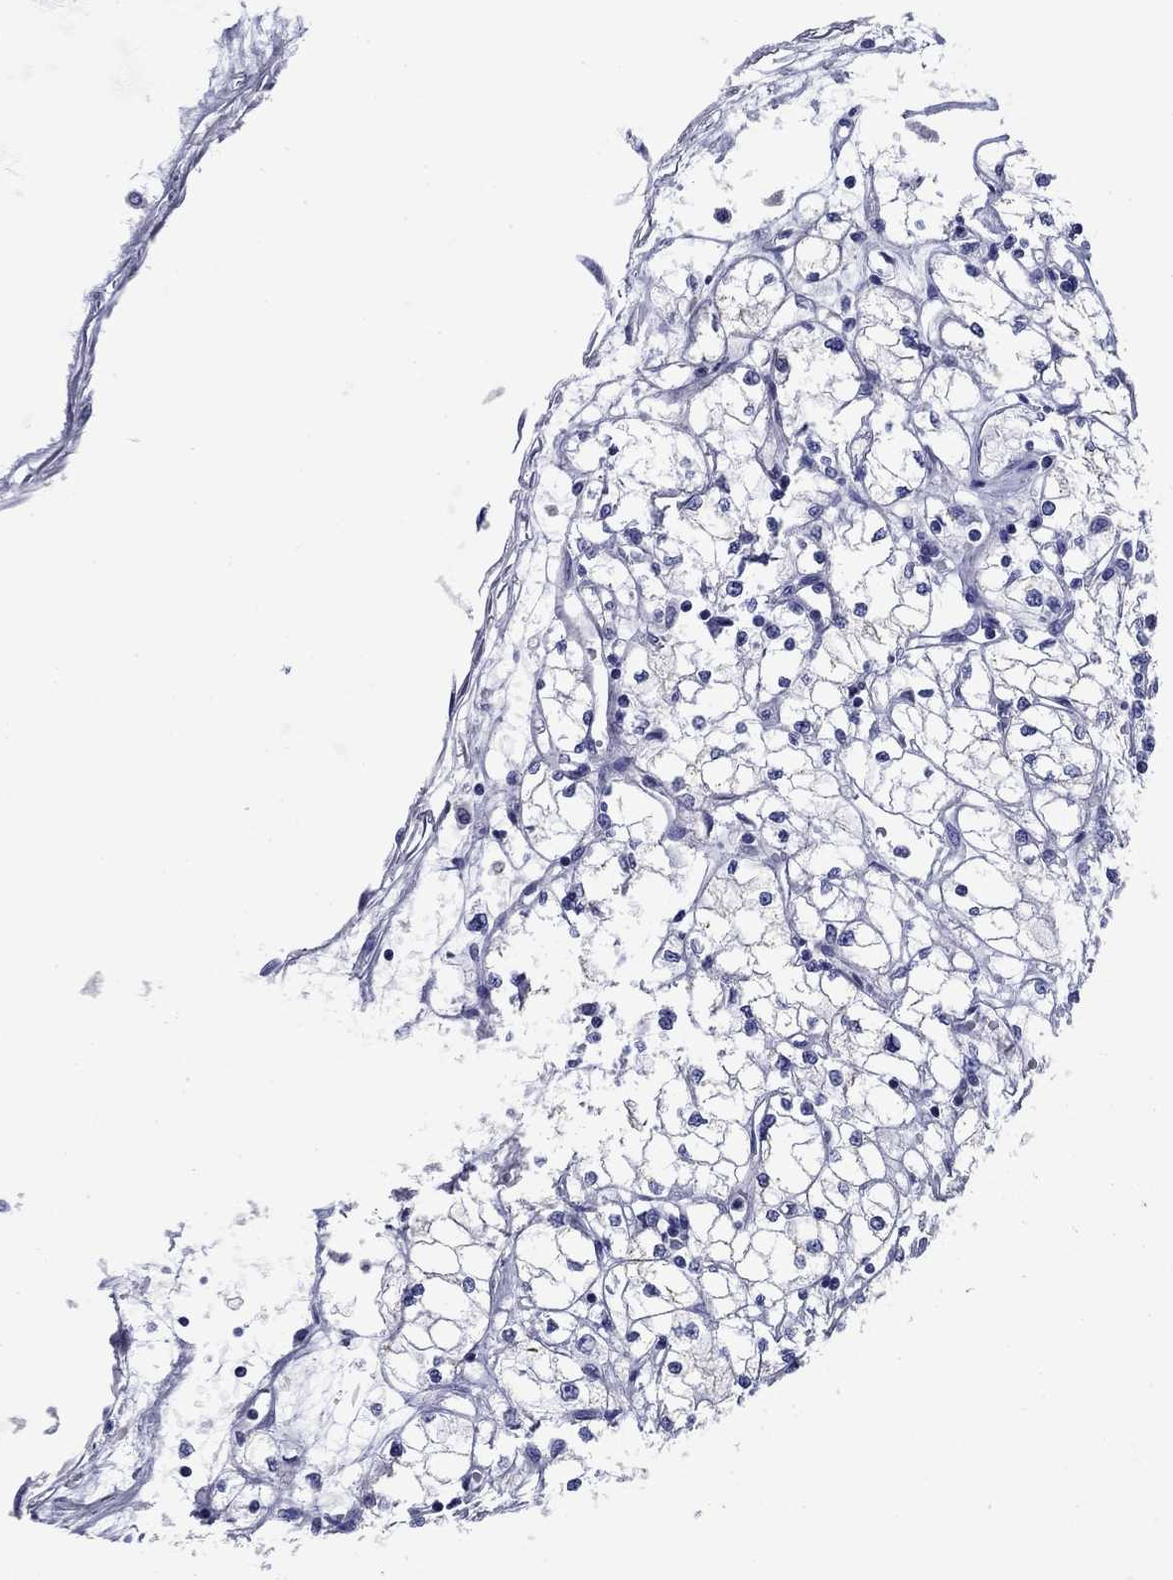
{"staining": {"intensity": "negative", "quantity": "none", "location": "none"}, "tissue": "renal cancer", "cell_type": "Tumor cells", "image_type": "cancer", "snomed": [{"axis": "morphology", "description": "Adenocarcinoma, NOS"}, {"axis": "topography", "description": "Kidney"}], "caption": "A histopathology image of renal cancer stained for a protein exhibits no brown staining in tumor cells. (Brightfield microscopy of DAB immunohistochemistry (IHC) at high magnification).", "gene": "PRKCG", "patient": {"sex": "male", "age": 67}}